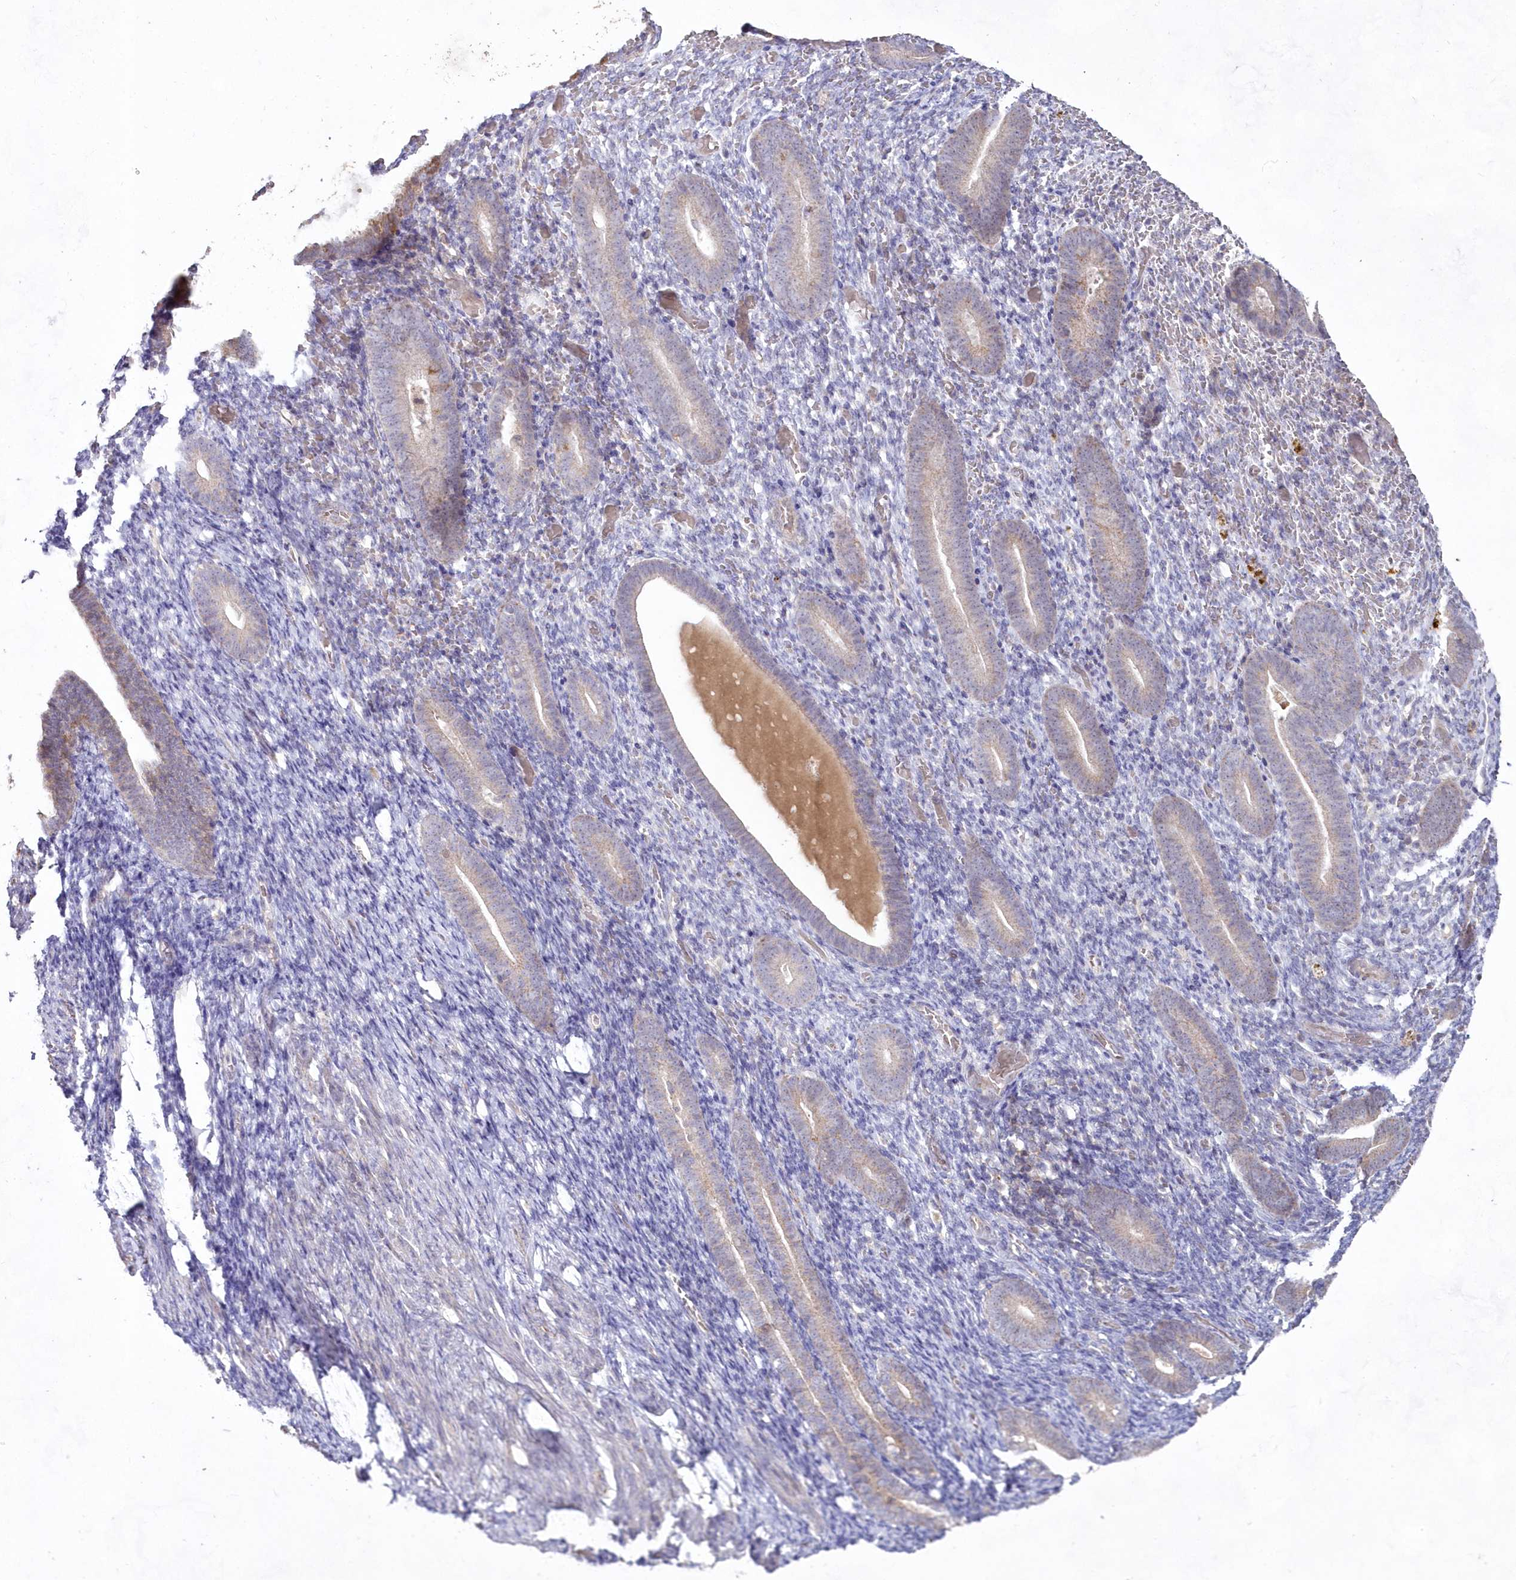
{"staining": {"intensity": "negative", "quantity": "none", "location": "none"}, "tissue": "endometrium", "cell_type": "Cells in endometrial stroma", "image_type": "normal", "snomed": [{"axis": "morphology", "description": "Normal tissue, NOS"}, {"axis": "topography", "description": "Endometrium"}], "caption": "This is an immunohistochemistry (IHC) histopathology image of benign human endometrium. There is no positivity in cells in endometrial stroma.", "gene": "IMPA1", "patient": {"sex": "female", "age": 51}}